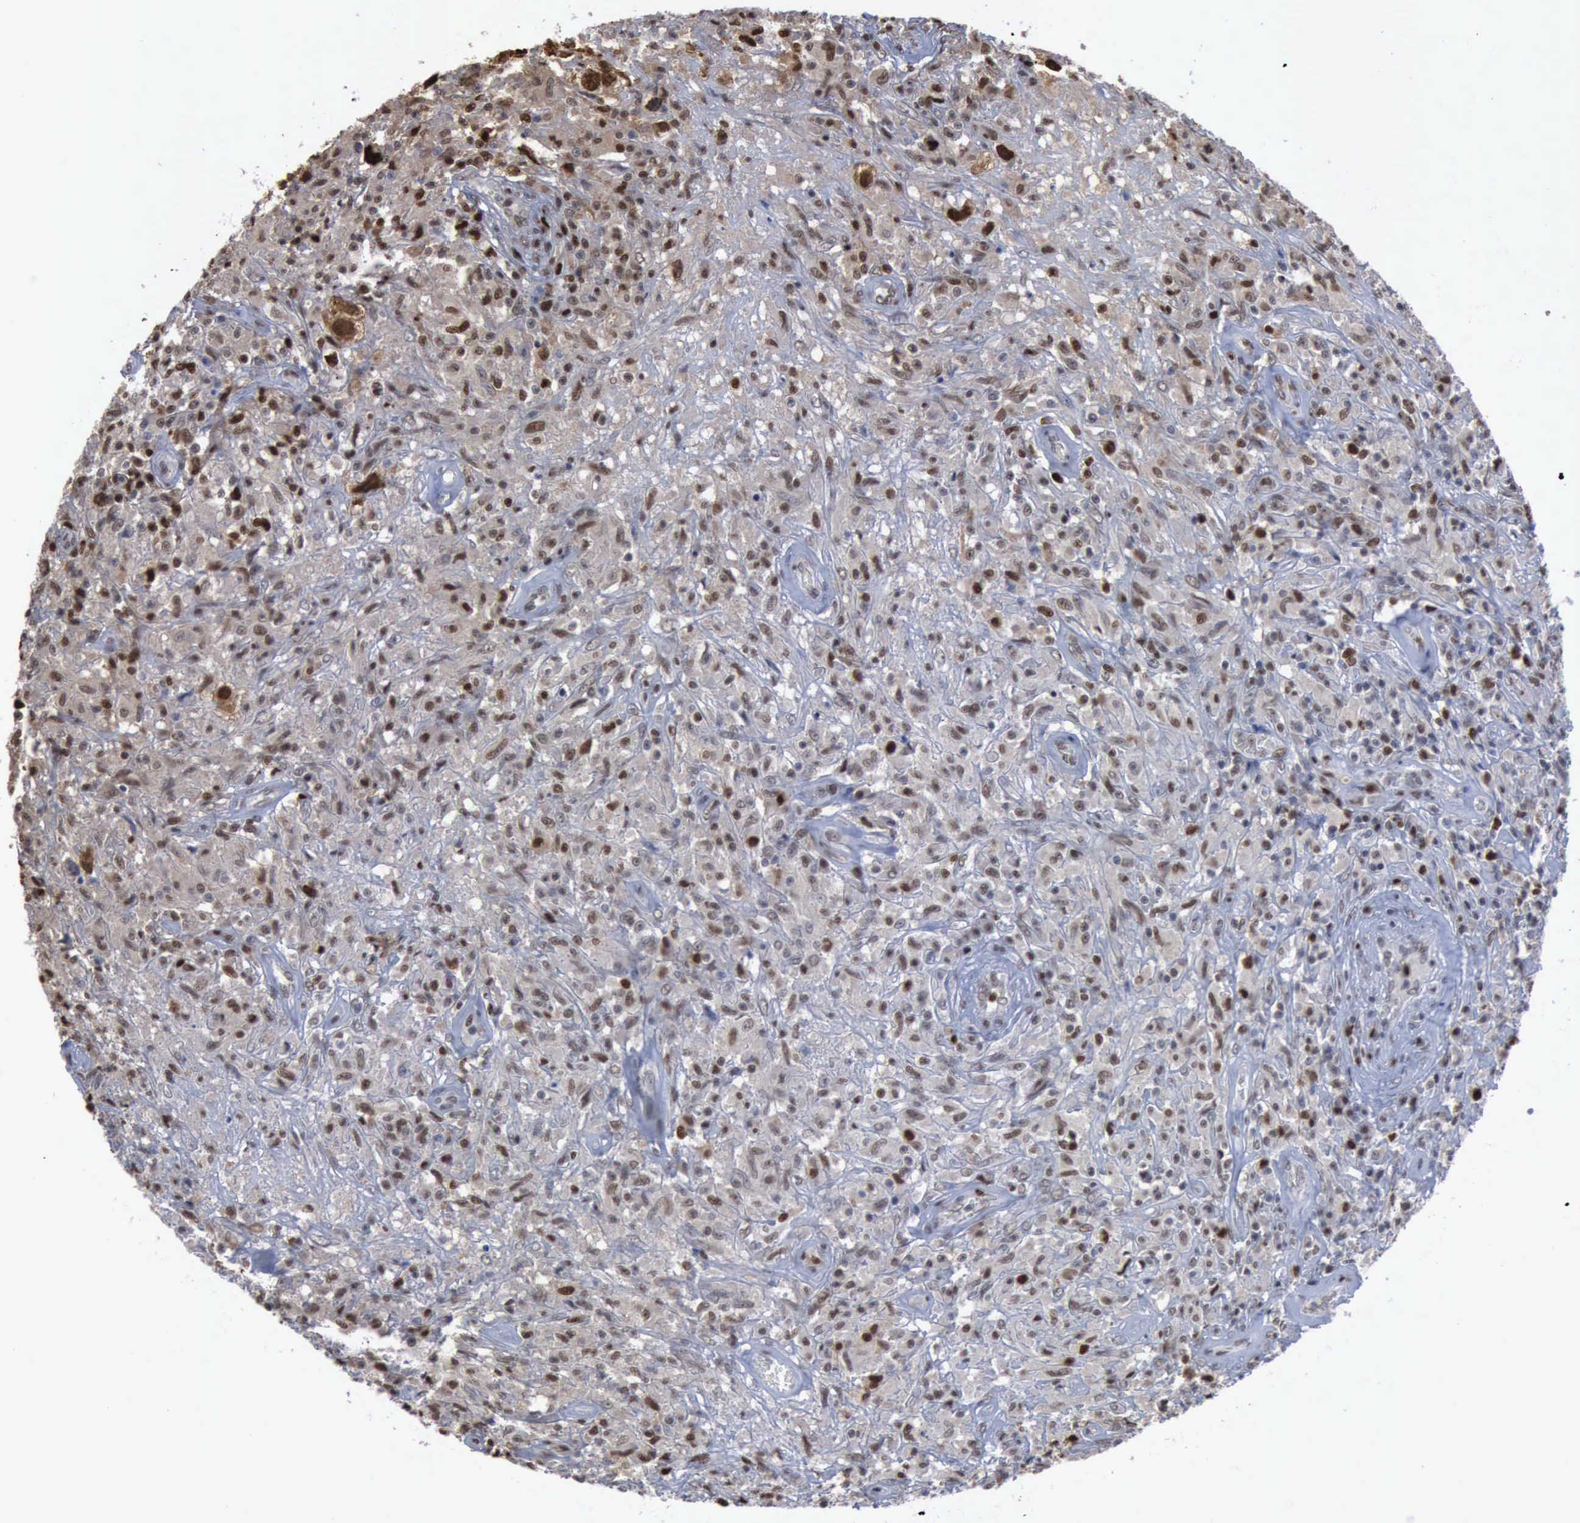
{"staining": {"intensity": "moderate", "quantity": "25%-75%", "location": "nuclear"}, "tissue": "testis cancer", "cell_type": "Tumor cells", "image_type": "cancer", "snomed": [{"axis": "morphology", "description": "Seminoma, NOS"}, {"axis": "topography", "description": "Testis"}], "caption": "Immunohistochemistry image of neoplastic tissue: human testis cancer stained using IHC demonstrates medium levels of moderate protein expression localized specifically in the nuclear of tumor cells, appearing as a nuclear brown color.", "gene": "PCNA", "patient": {"sex": "male", "age": 34}}